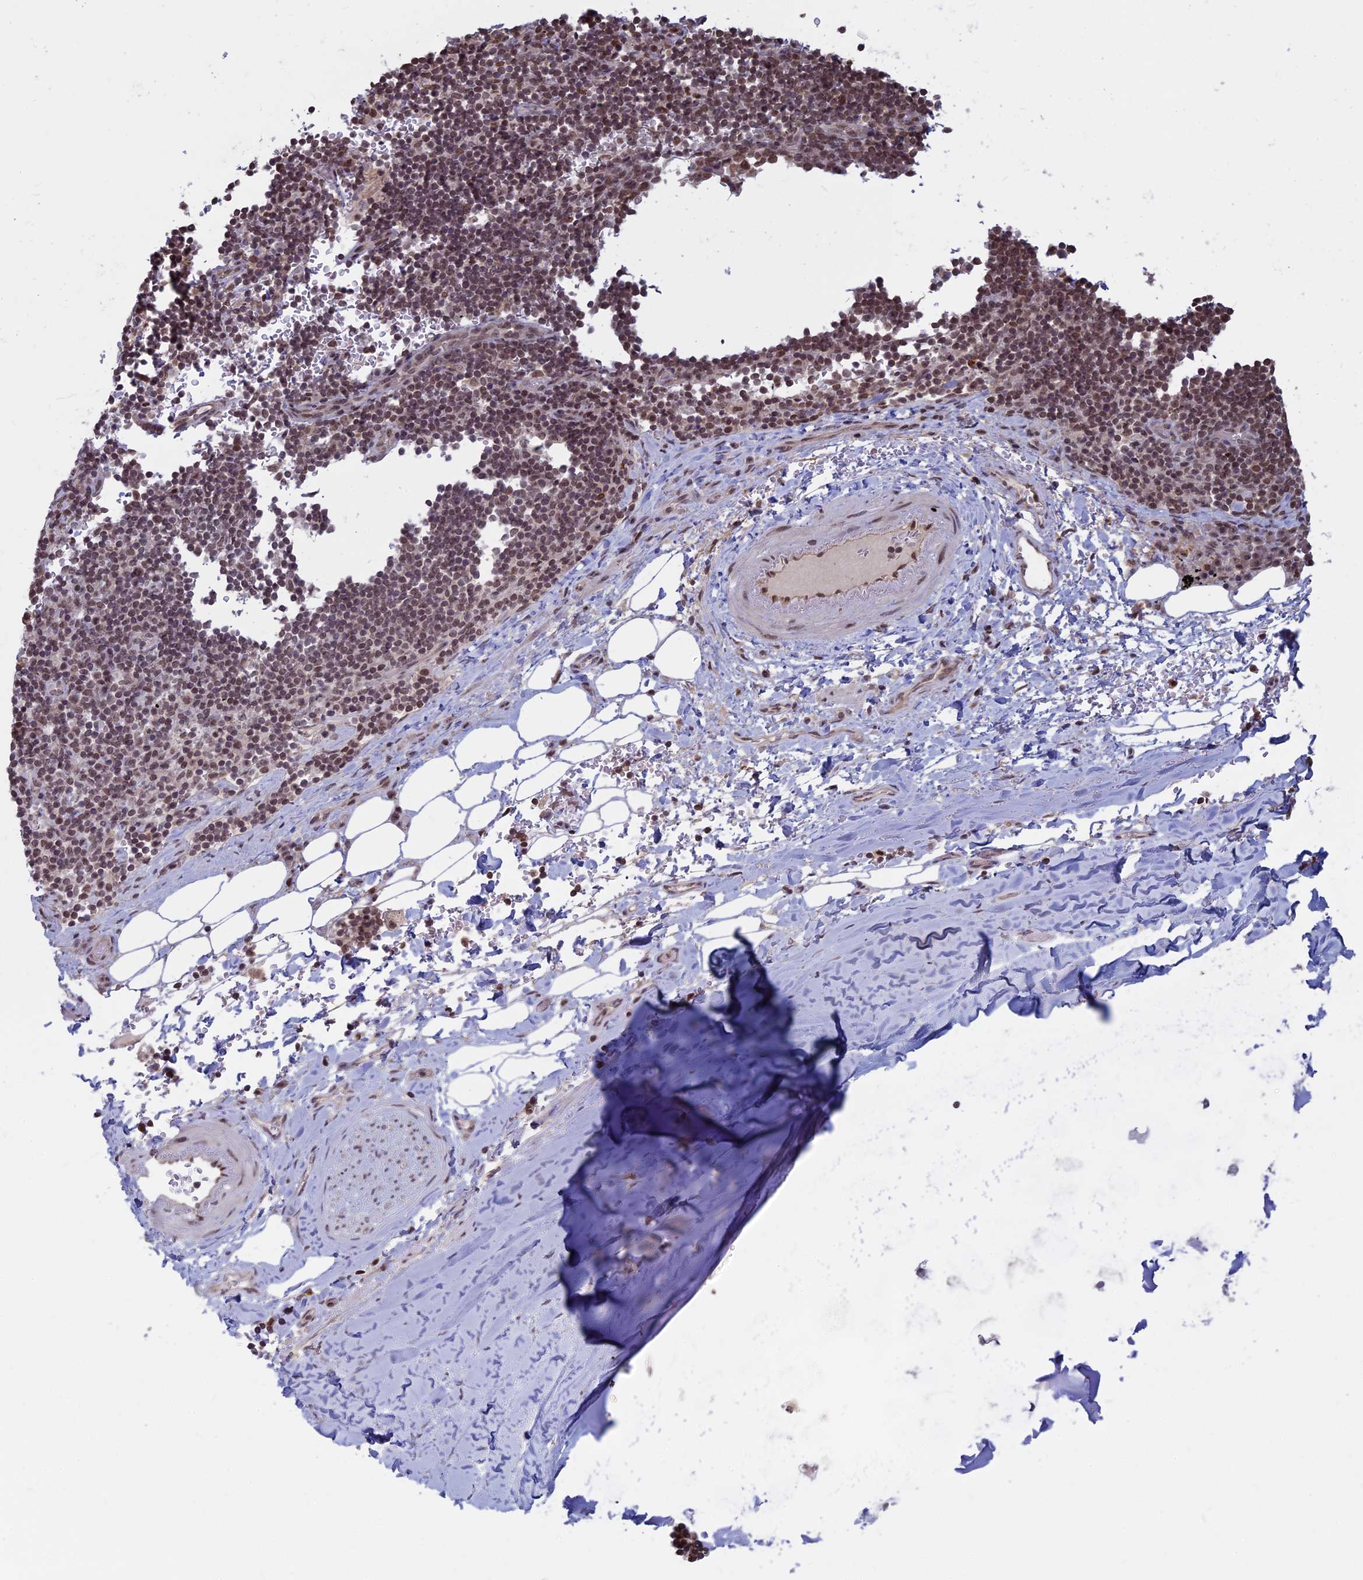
{"staining": {"intensity": "moderate", "quantity": "25%-75%", "location": "nuclear"}, "tissue": "adipose tissue", "cell_type": "Adipocytes", "image_type": "normal", "snomed": [{"axis": "morphology", "description": "Normal tissue, NOS"}, {"axis": "topography", "description": "Lymph node"}, {"axis": "topography", "description": "Cartilage tissue"}, {"axis": "topography", "description": "Bronchus"}], "caption": "The immunohistochemical stain shows moderate nuclear staining in adipocytes of unremarkable adipose tissue.", "gene": "SPIRE1", "patient": {"sex": "male", "age": 63}}